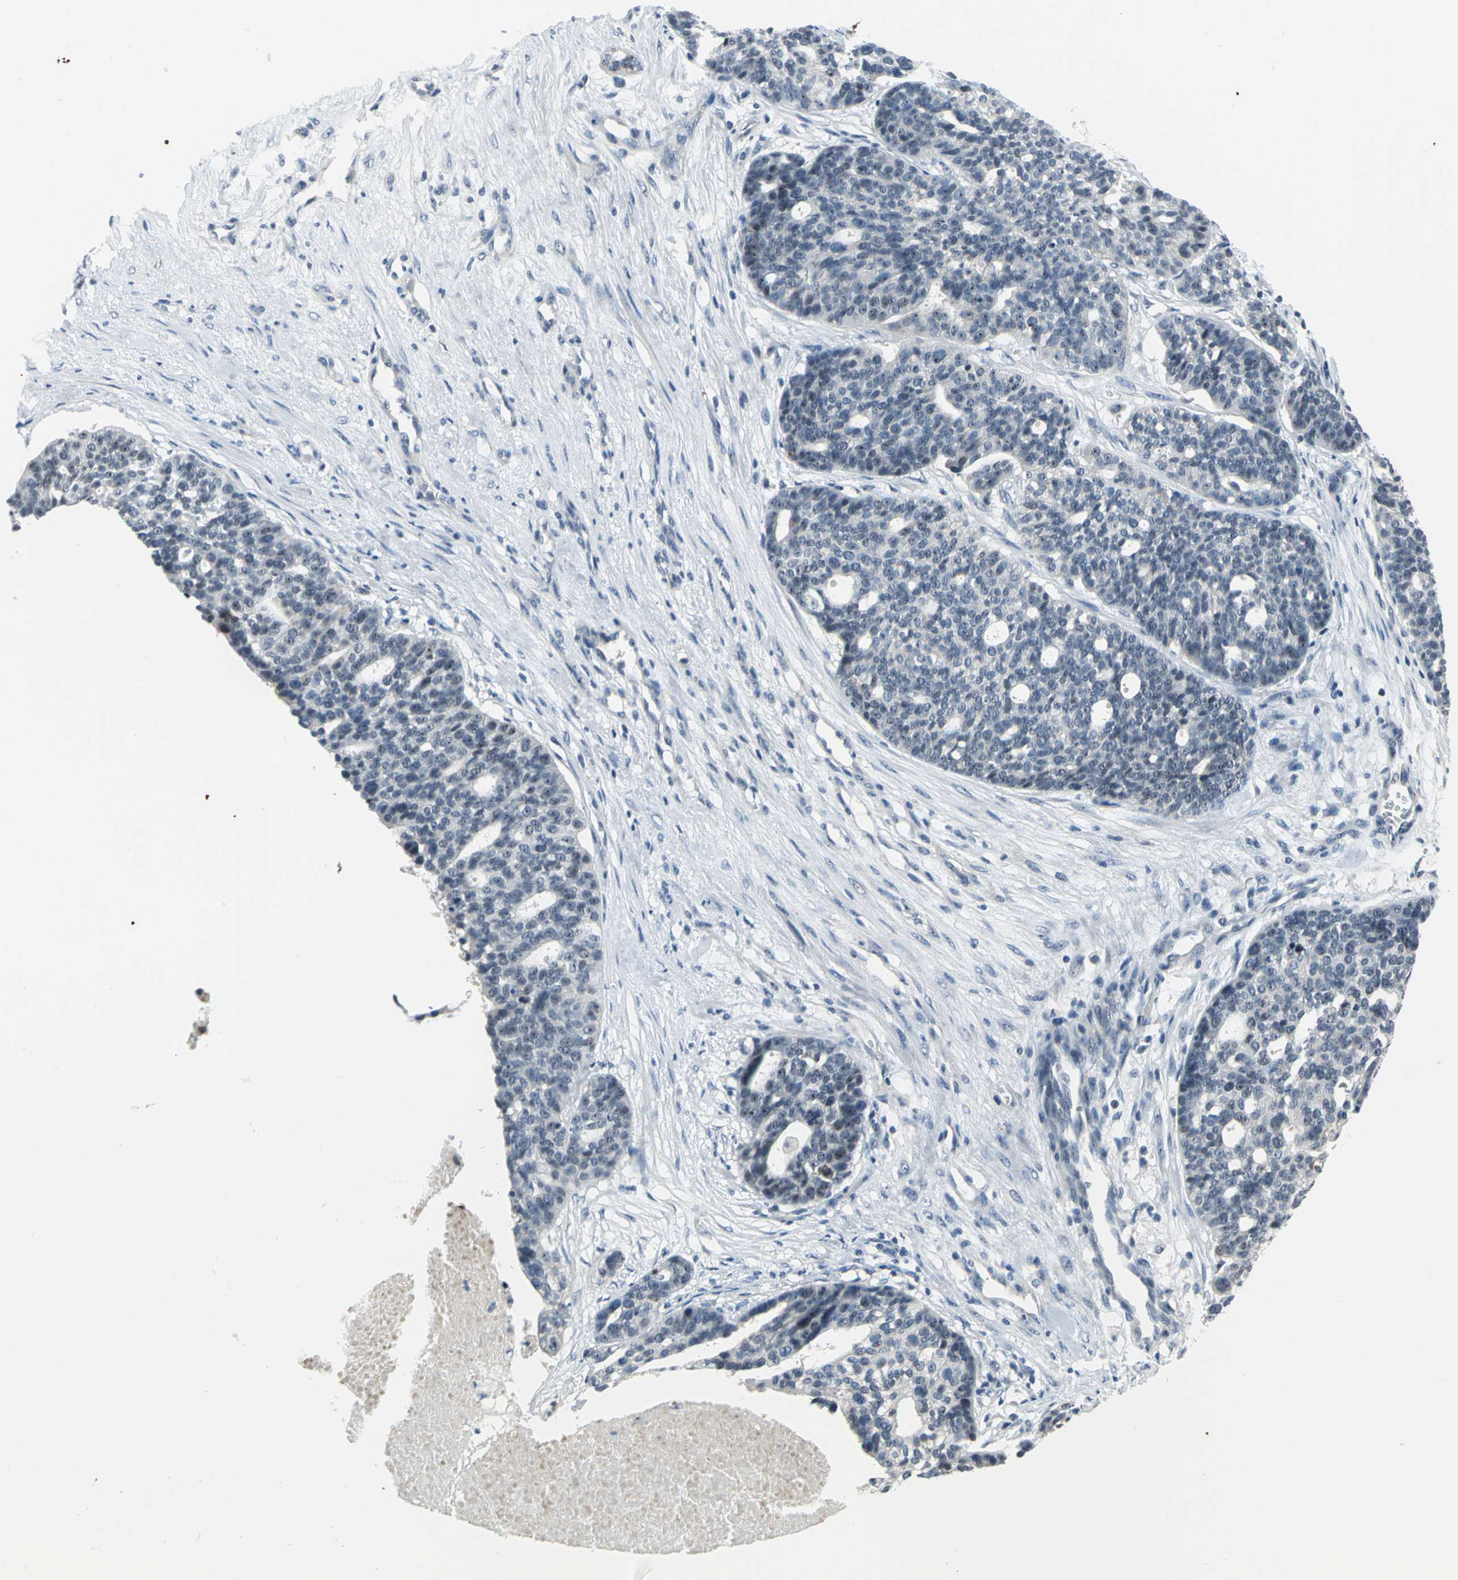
{"staining": {"intensity": "moderate", "quantity": ">75%", "location": "nuclear"}, "tissue": "ovarian cancer", "cell_type": "Tumor cells", "image_type": "cancer", "snomed": [{"axis": "morphology", "description": "Cystadenocarcinoma, serous, NOS"}, {"axis": "topography", "description": "Ovary"}], "caption": "Approximately >75% of tumor cells in human serous cystadenocarcinoma (ovarian) exhibit moderate nuclear protein expression as visualized by brown immunohistochemical staining.", "gene": "MYBBP1A", "patient": {"sex": "female", "age": 59}}